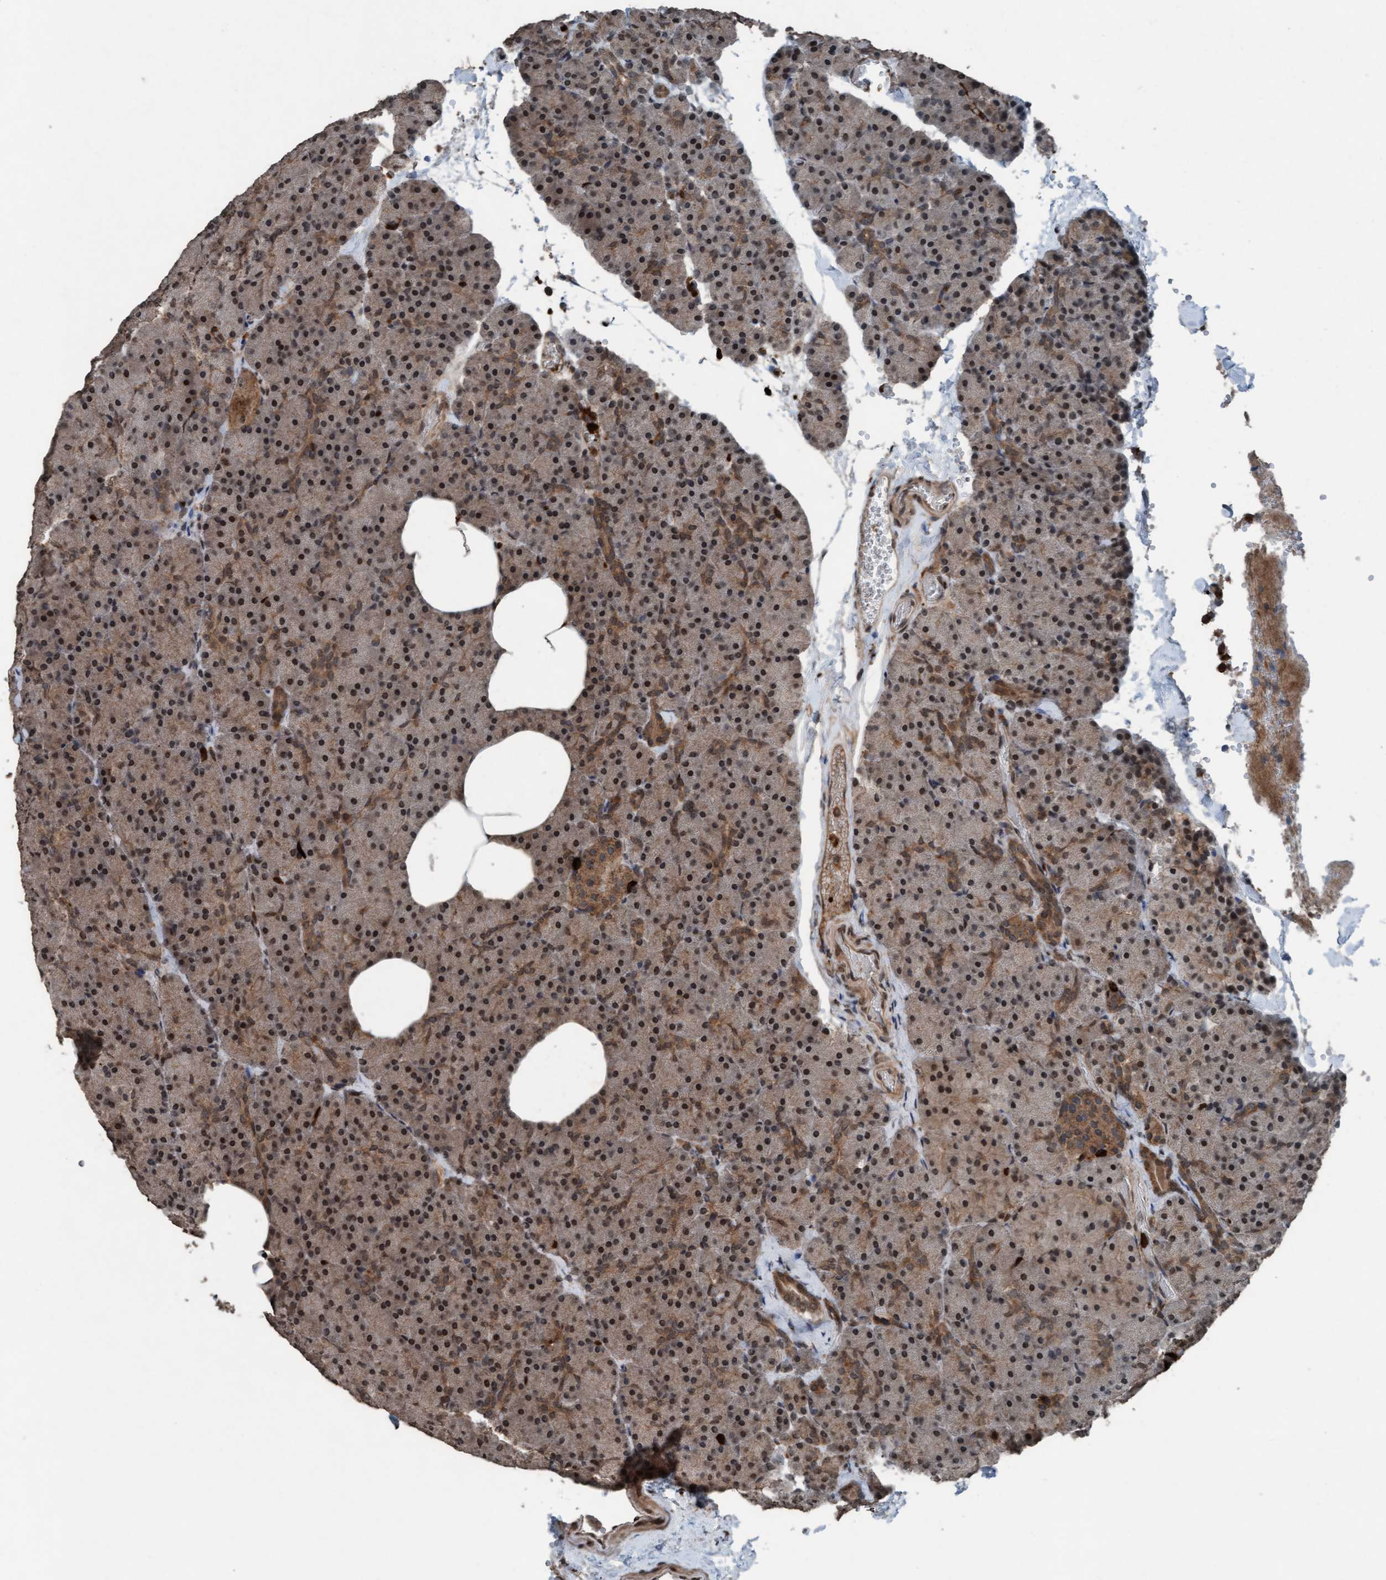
{"staining": {"intensity": "strong", "quantity": "25%-75%", "location": "cytoplasmic/membranous,nuclear"}, "tissue": "pancreas", "cell_type": "Exocrine glandular cells", "image_type": "normal", "snomed": [{"axis": "morphology", "description": "Normal tissue, NOS"}, {"axis": "morphology", "description": "Carcinoid, malignant, NOS"}, {"axis": "topography", "description": "Pancreas"}], "caption": "The immunohistochemical stain shows strong cytoplasmic/membranous,nuclear positivity in exocrine glandular cells of normal pancreas. (DAB (3,3'-diaminobenzidine) IHC with brightfield microscopy, high magnification).", "gene": "PLXNB2", "patient": {"sex": "female", "age": 35}}